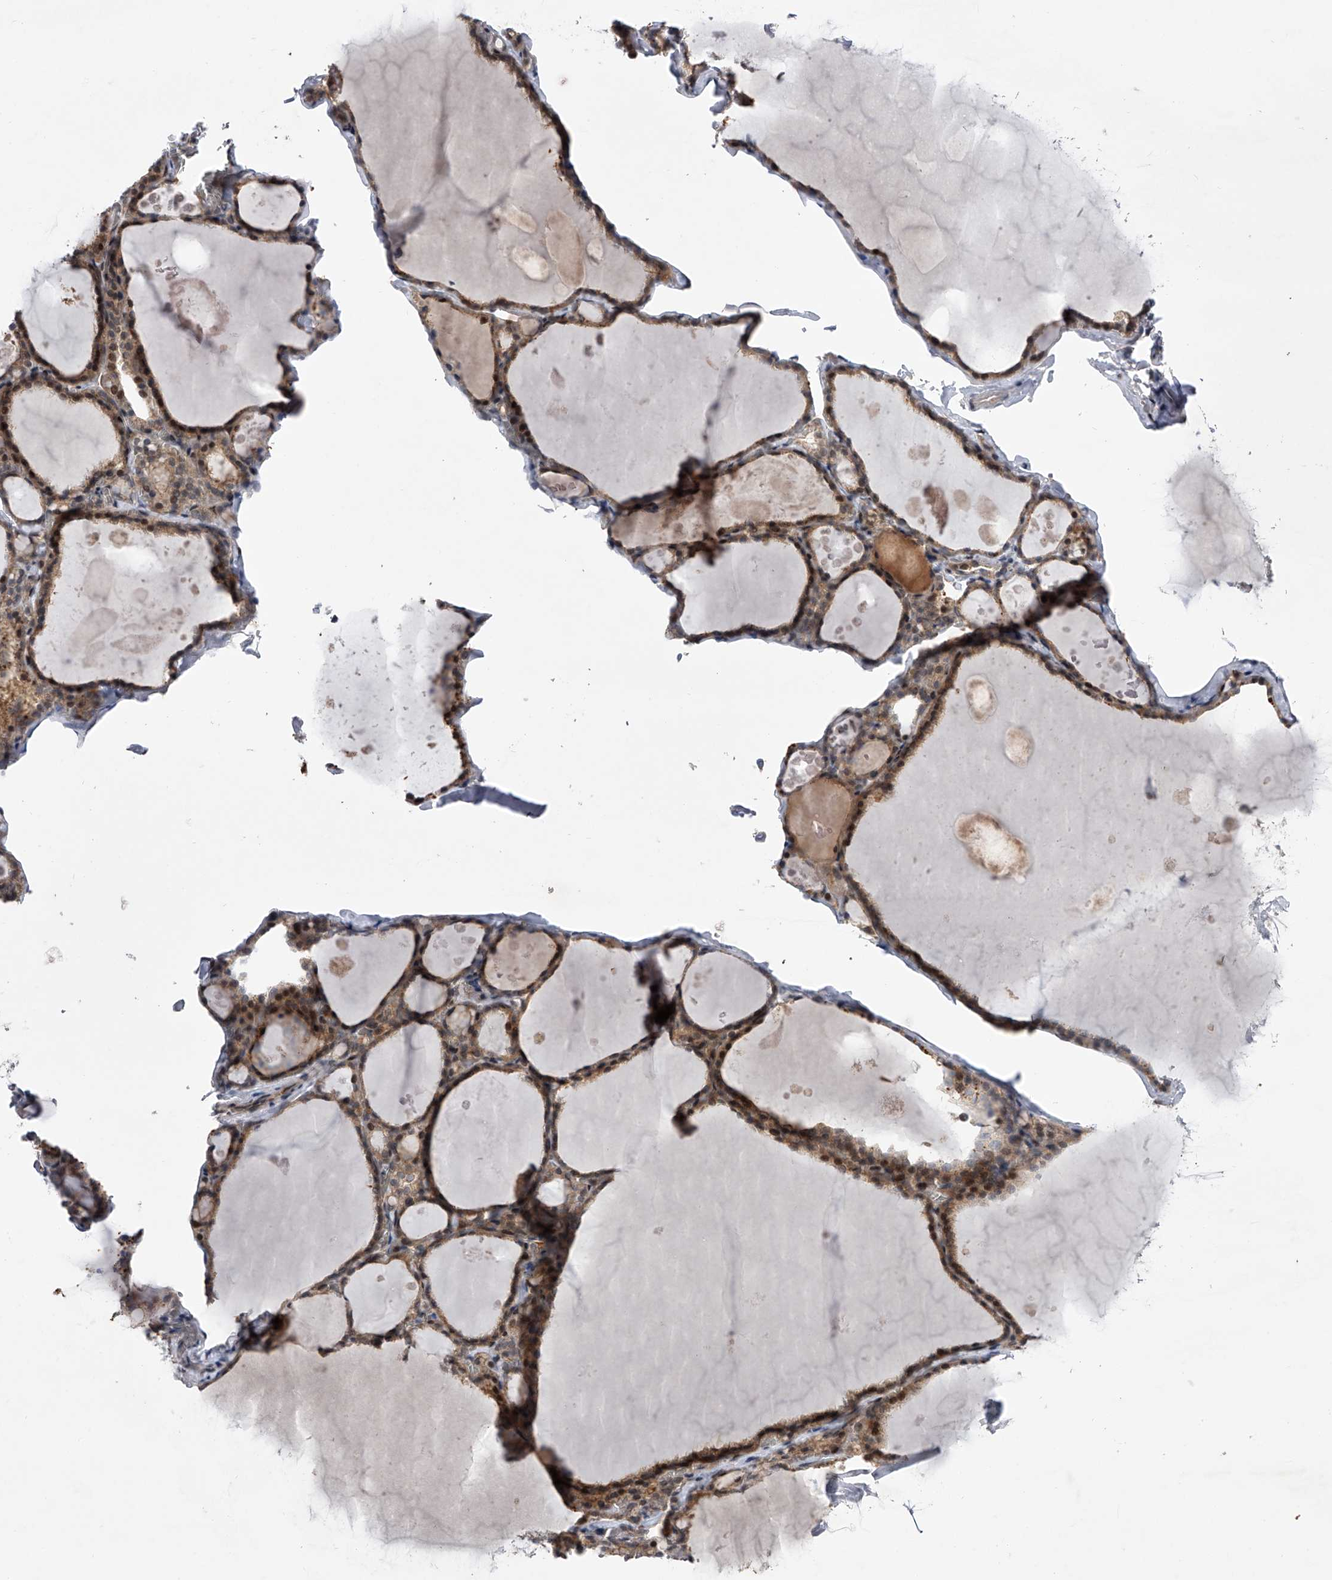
{"staining": {"intensity": "weak", "quantity": ">75%", "location": "cytoplasmic/membranous,nuclear"}, "tissue": "thyroid gland", "cell_type": "Glandular cells", "image_type": "normal", "snomed": [{"axis": "morphology", "description": "Normal tissue, NOS"}, {"axis": "topography", "description": "Thyroid gland"}], "caption": "Immunohistochemical staining of normal human thyroid gland shows weak cytoplasmic/membranous,nuclear protein staining in approximately >75% of glandular cells. (Stains: DAB in brown, nuclei in blue, Microscopy: brightfield microscopy at high magnification).", "gene": "RWDD2A", "patient": {"sex": "male", "age": 56}}